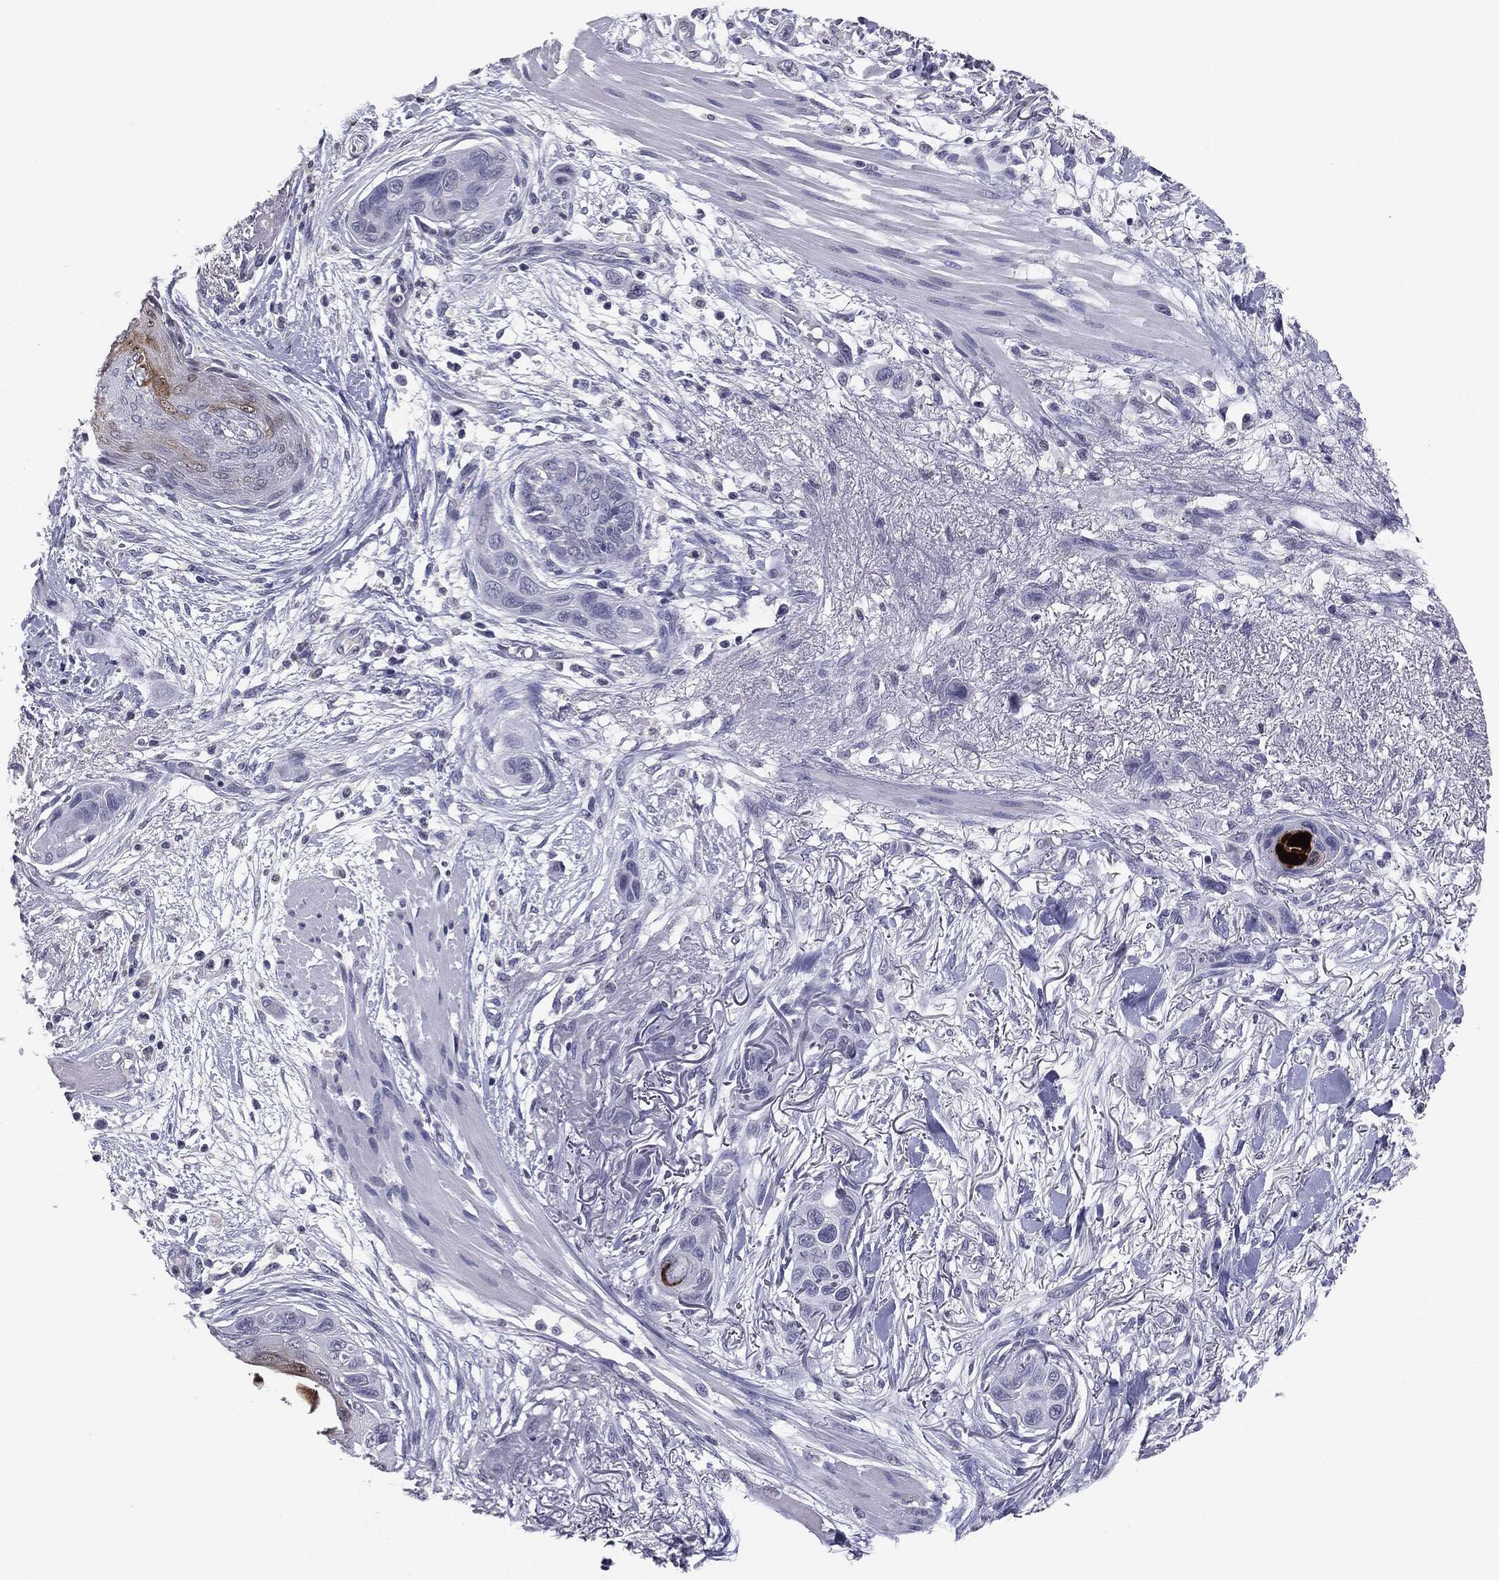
{"staining": {"intensity": "negative", "quantity": "none", "location": "none"}, "tissue": "skin cancer", "cell_type": "Tumor cells", "image_type": "cancer", "snomed": [{"axis": "morphology", "description": "Squamous cell carcinoma, NOS"}, {"axis": "topography", "description": "Skin"}], "caption": "The image shows no staining of tumor cells in skin cancer.", "gene": "SERPINB4", "patient": {"sex": "male", "age": 79}}